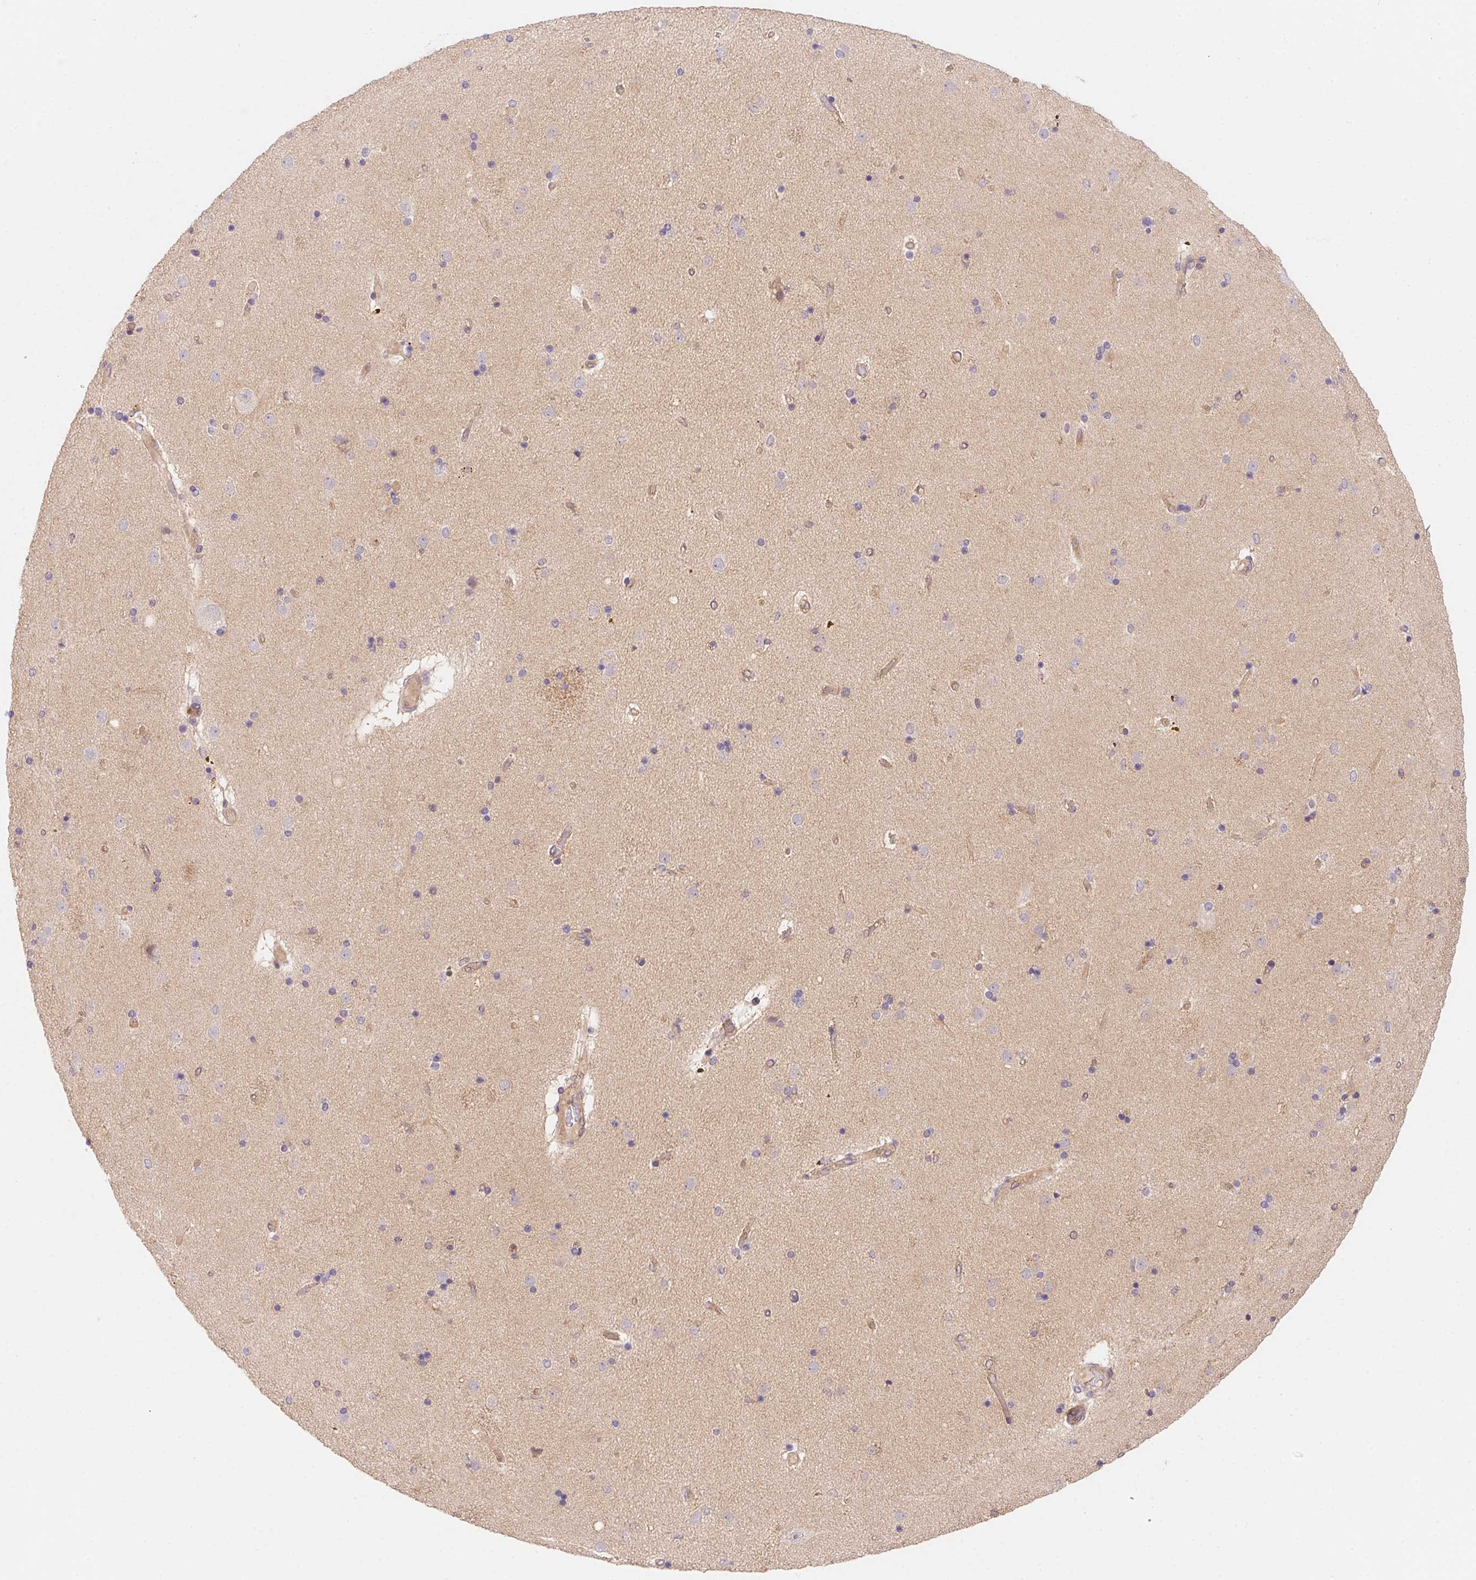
{"staining": {"intensity": "negative", "quantity": "none", "location": "none"}, "tissue": "caudate", "cell_type": "Glial cells", "image_type": "normal", "snomed": [{"axis": "morphology", "description": "Normal tissue, NOS"}, {"axis": "topography", "description": "Lateral ventricle wall"}], "caption": "Immunohistochemical staining of normal human caudate displays no significant positivity in glial cells. The staining was performed using DAB (3,3'-diaminobenzidine) to visualize the protein expression in brown, while the nuclei were stained in blue with hematoxylin (Magnification: 20x).", "gene": "PRKAA1", "patient": {"sex": "female", "age": 71}}